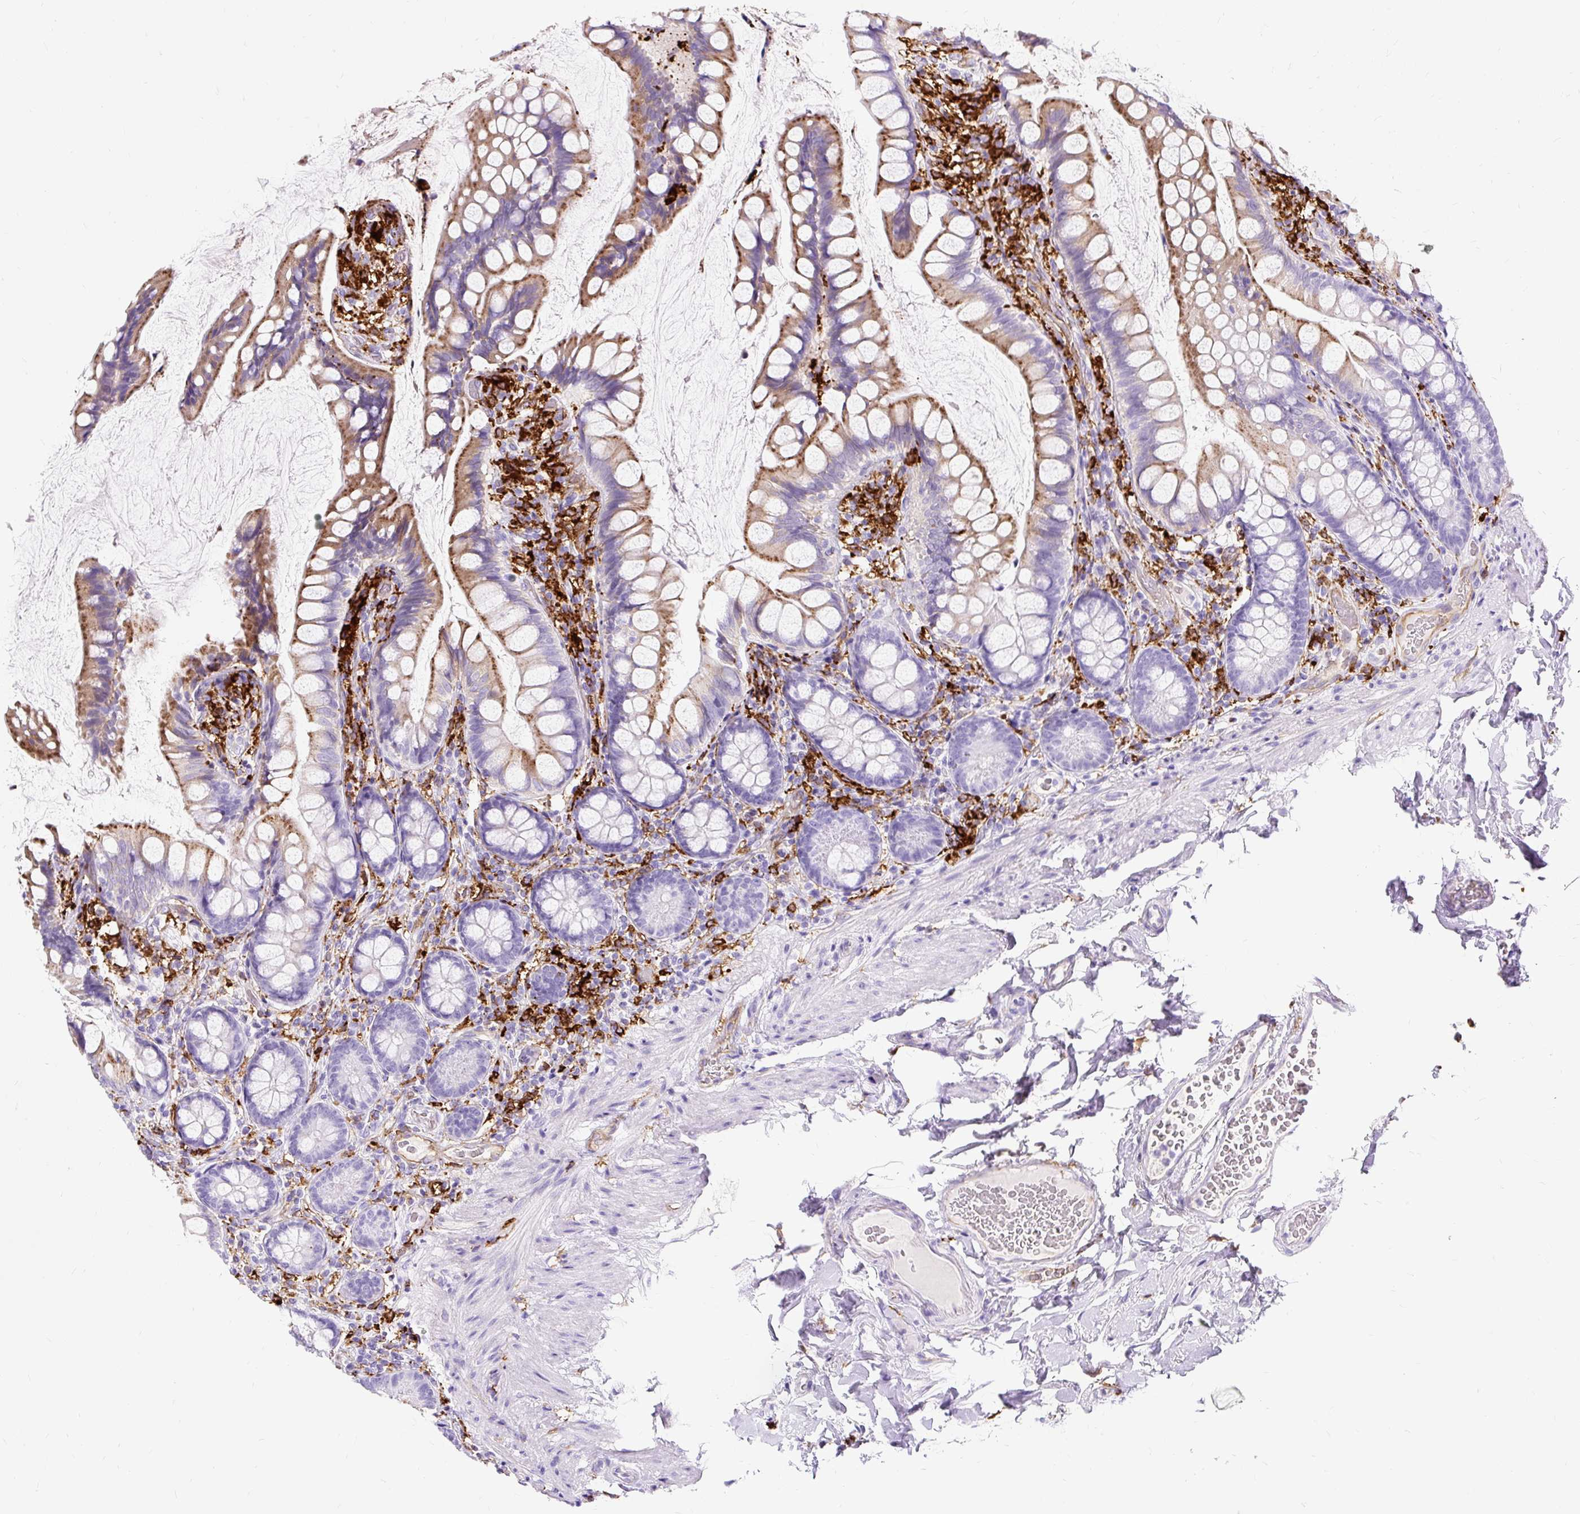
{"staining": {"intensity": "moderate", "quantity": "25%-75%", "location": "cytoplasmic/membranous"}, "tissue": "small intestine", "cell_type": "Glandular cells", "image_type": "normal", "snomed": [{"axis": "morphology", "description": "Normal tissue, NOS"}, {"axis": "topography", "description": "Small intestine"}], "caption": "Moderate cytoplasmic/membranous staining for a protein is identified in approximately 25%-75% of glandular cells of unremarkable small intestine using IHC.", "gene": "HLA", "patient": {"sex": "male", "age": 70}}